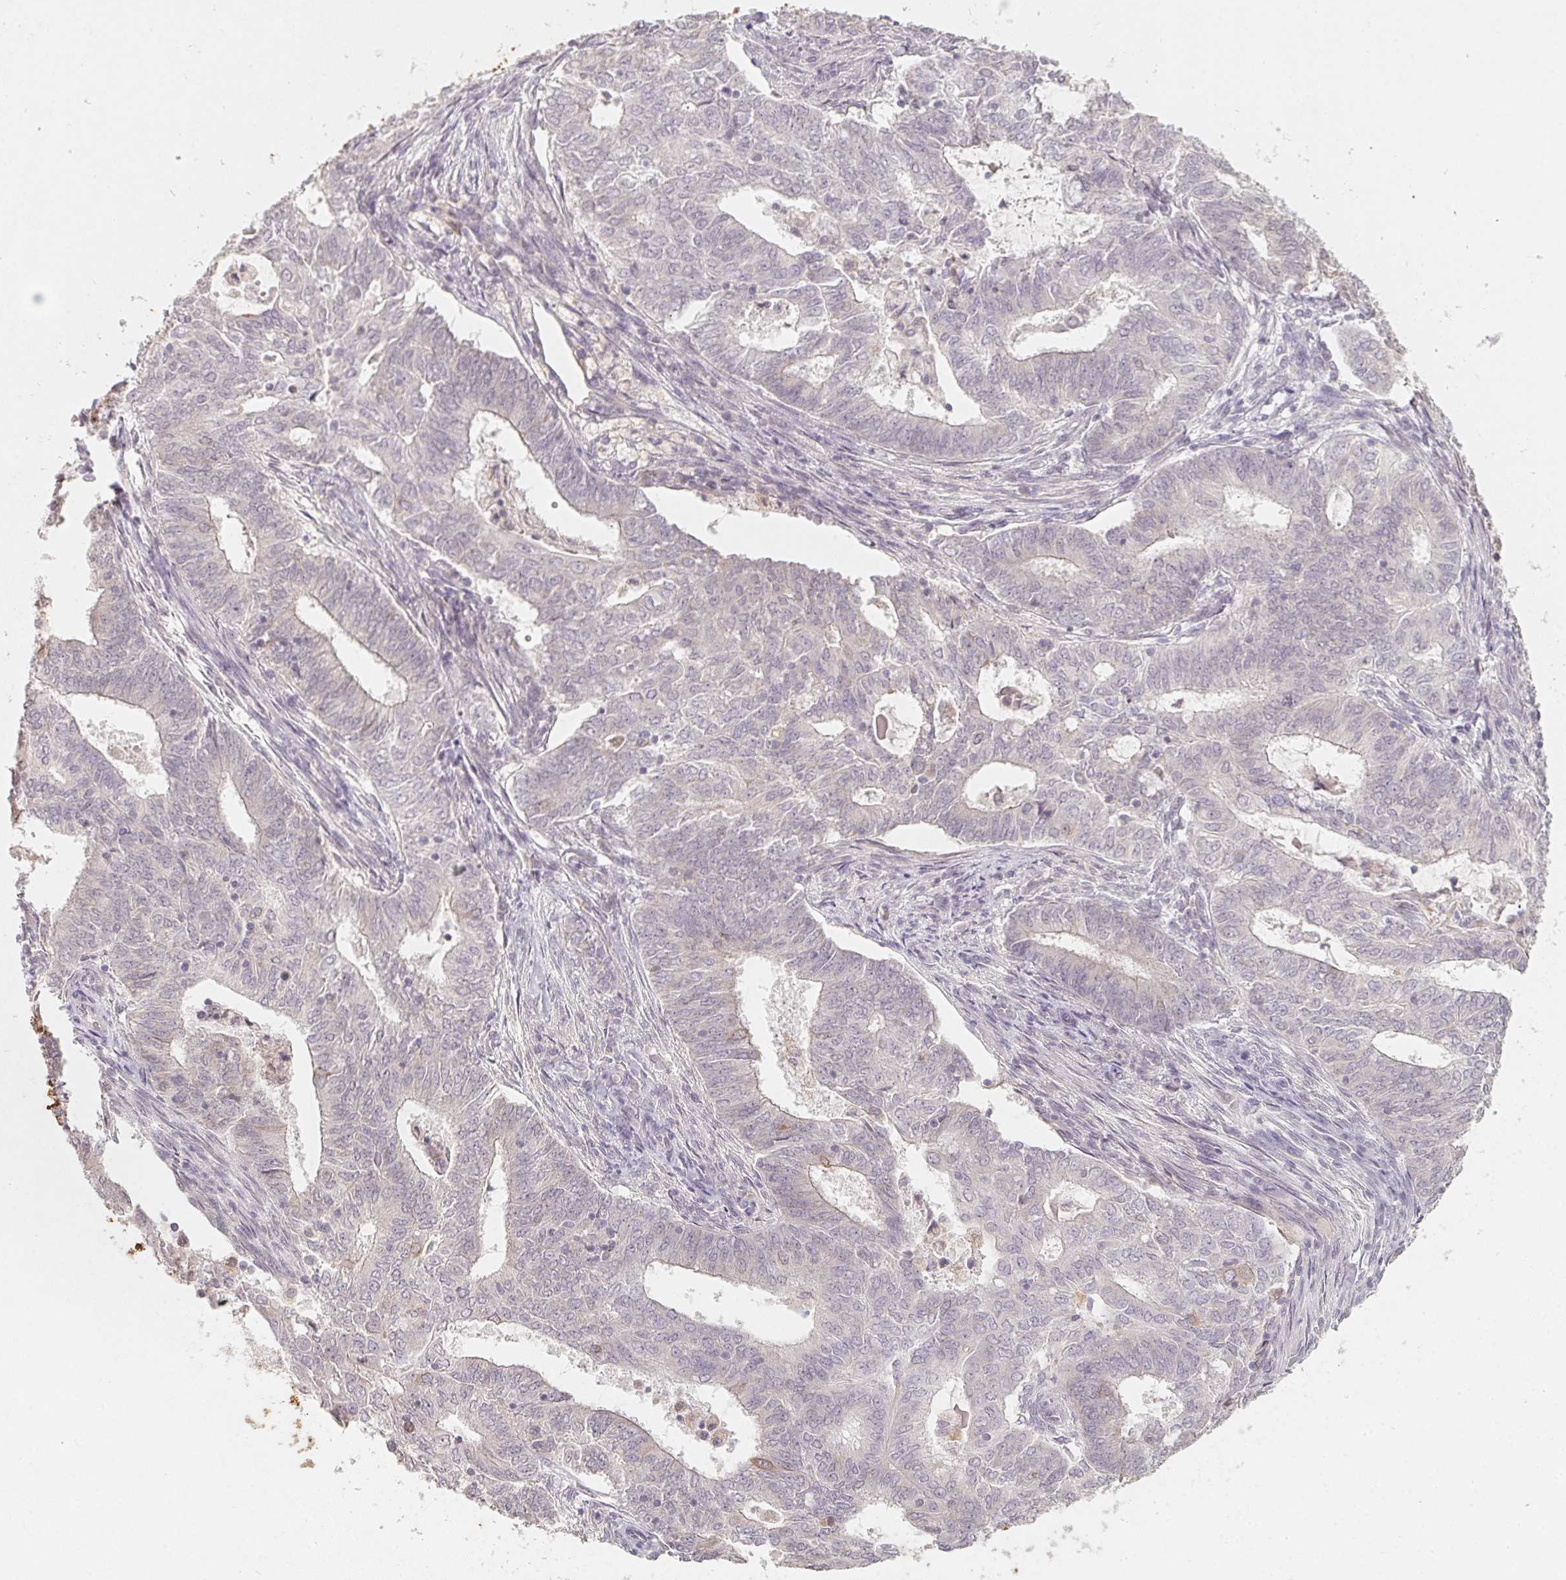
{"staining": {"intensity": "negative", "quantity": "none", "location": "none"}, "tissue": "endometrial cancer", "cell_type": "Tumor cells", "image_type": "cancer", "snomed": [{"axis": "morphology", "description": "Adenocarcinoma, NOS"}, {"axis": "topography", "description": "Endometrium"}], "caption": "High magnification brightfield microscopy of adenocarcinoma (endometrial) stained with DAB (brown) and counterstained with hematoxylin (blue): tumor cells show no significant positivity.", "gene": "SOAT1", "patient": {"sex": "female", "age": 62}}